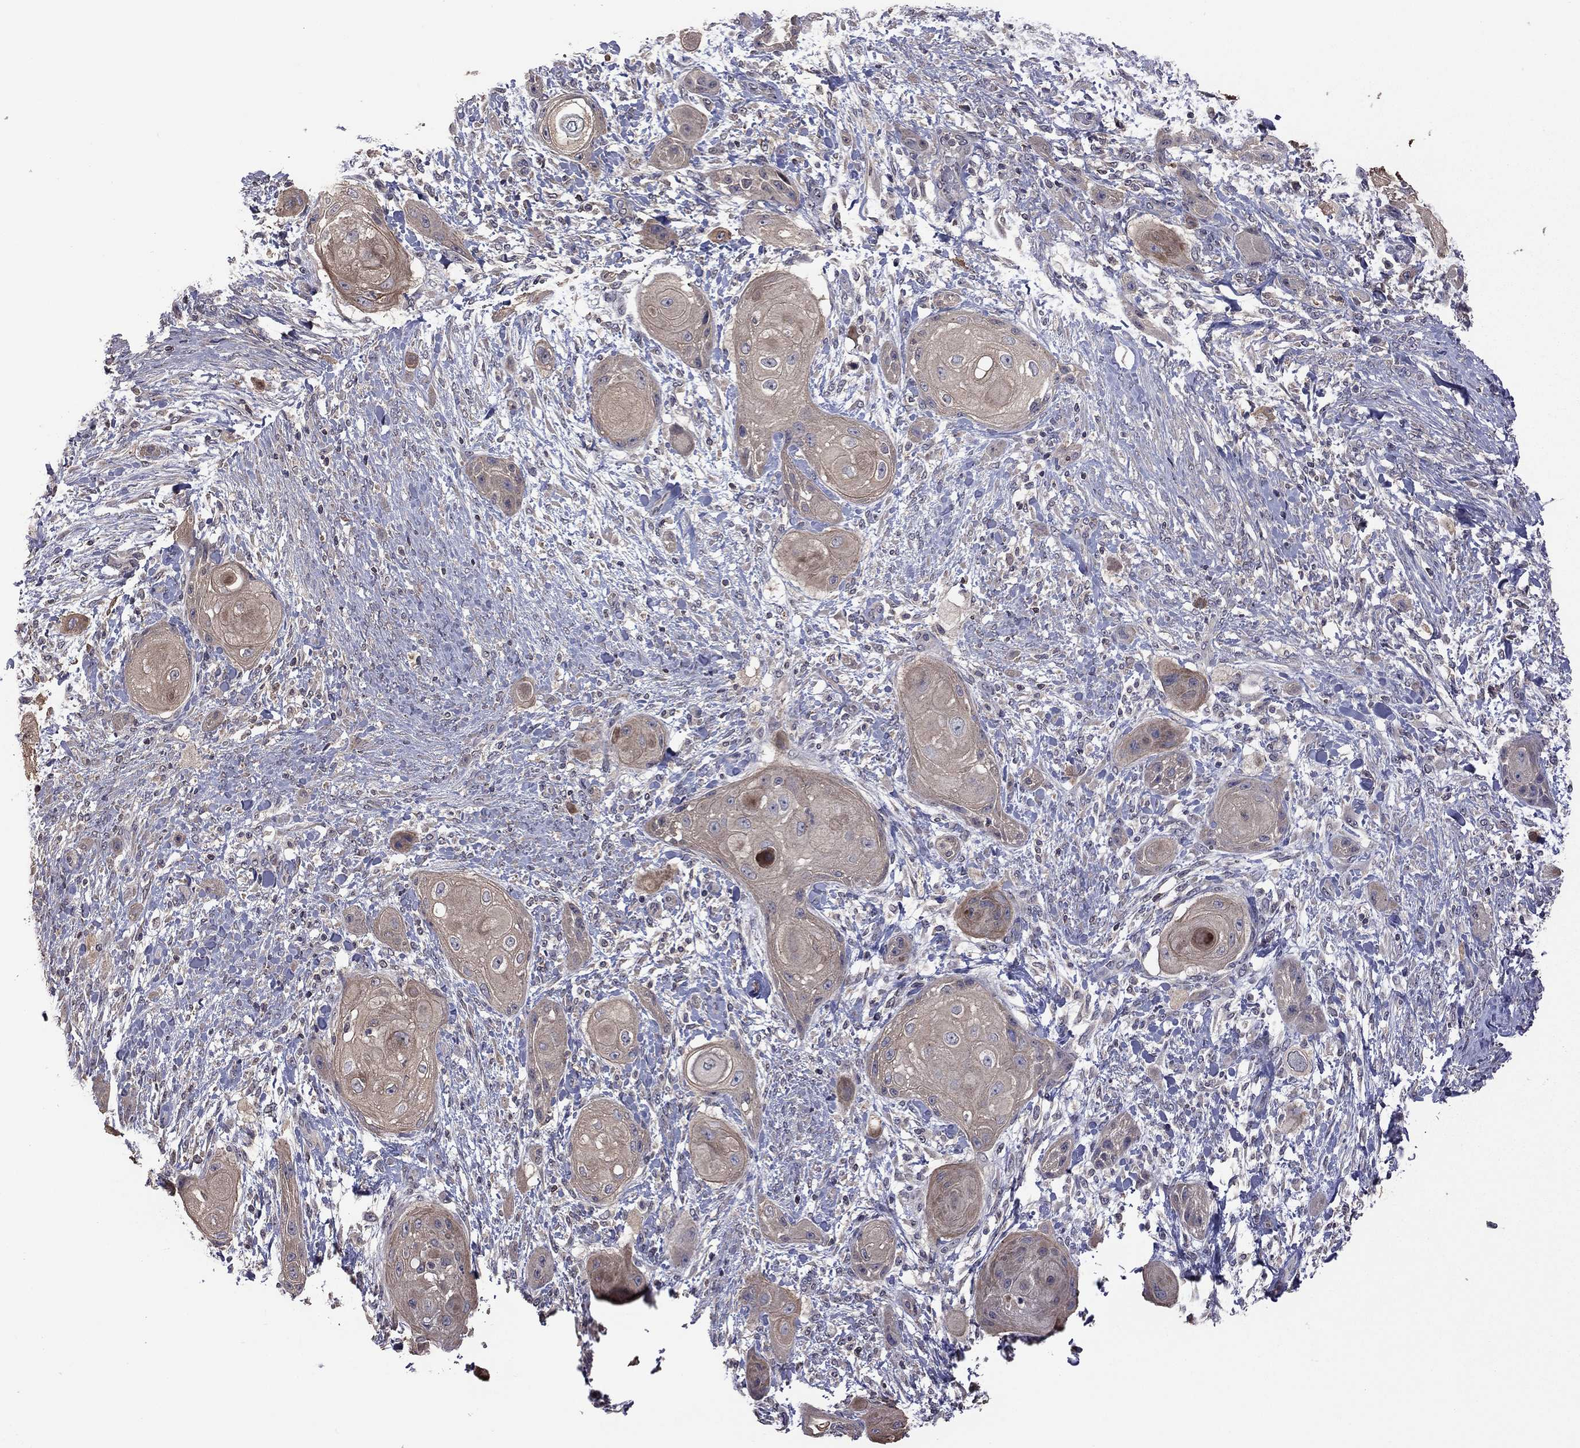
{"staining": {"intensity": "weak", "quantity": ">75%", "location": "cytoplasmic/membranous"}, "tissue": "skin cancer", "cell_type": "Tumor cells", "image_type": "cancer", "snomed": [{"axis": "morphology", "description": "Squamous cell carcinoma, NOS"}, {"axis": "topography", "description": "Skin"}], "caption": "Weak cytoplasmic/membranous expression is present in about >75% of tumor cells in squamous cell carcinoma (skin).", "gene": "TSNARE1", "patient": {"sex": "male", "age": 62}}